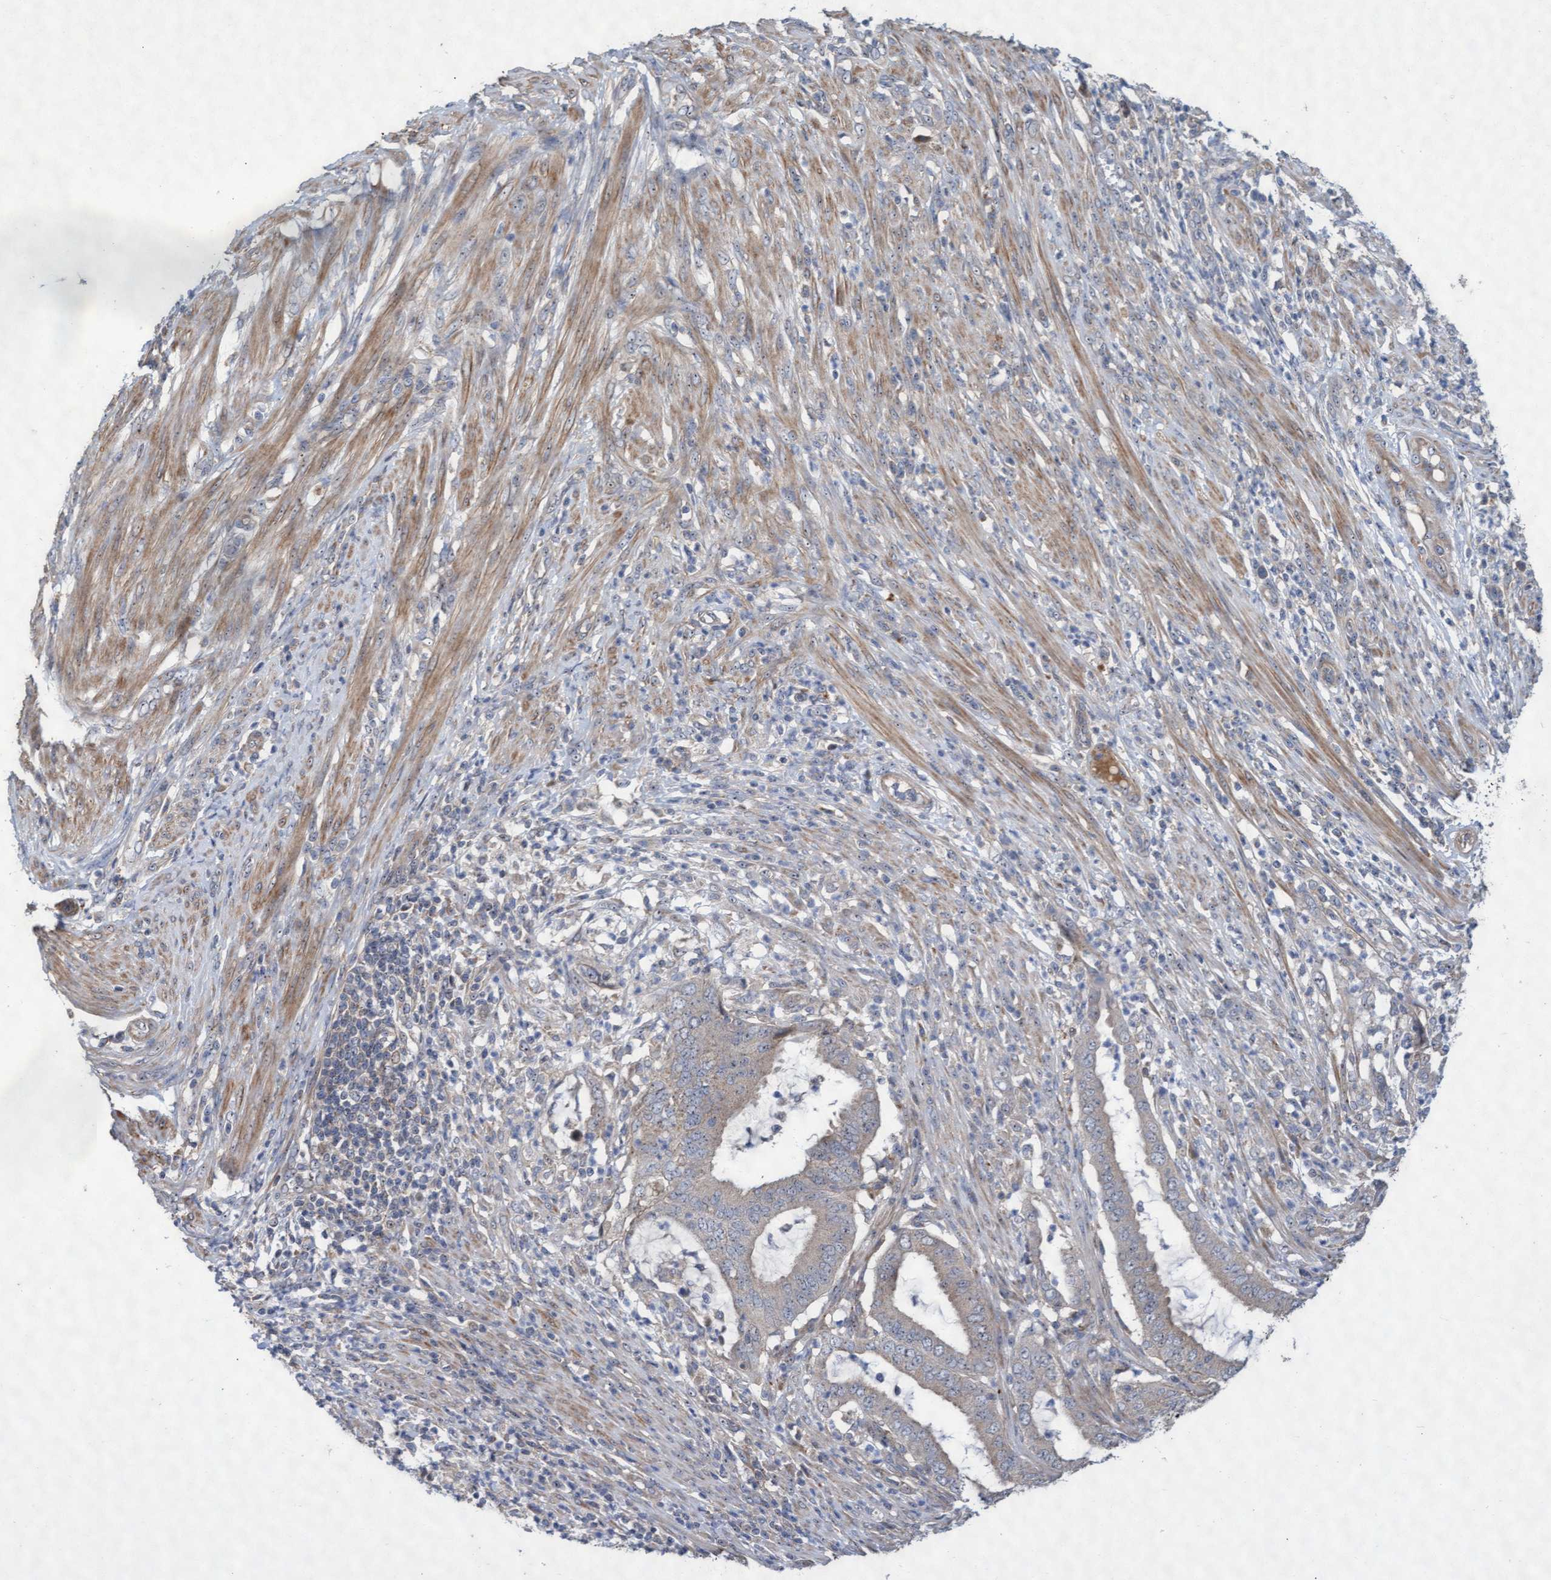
{"staining": {"intensity": "moderate", "quantity": "<25%", "location": "cytoplasmic/membranous"}, "tissue": "endometrial cancer", "cell_type": "Tumor cells", "image_type": "cancer", "snomed": [{"axis": "morphology", "description": "Adenocarcinoma, NOS"}, {"axis": "topography", "description": "Endometrium"}], "caption": "Immunohistochemical staining of adenocarcinoma (endometrial) demonstrates low levels of moderate cytoplasmic/membranous expression in about <25% of tumor cells.", "gene": "ABCF2", "patient": {"sex": "female", "age": 51}}